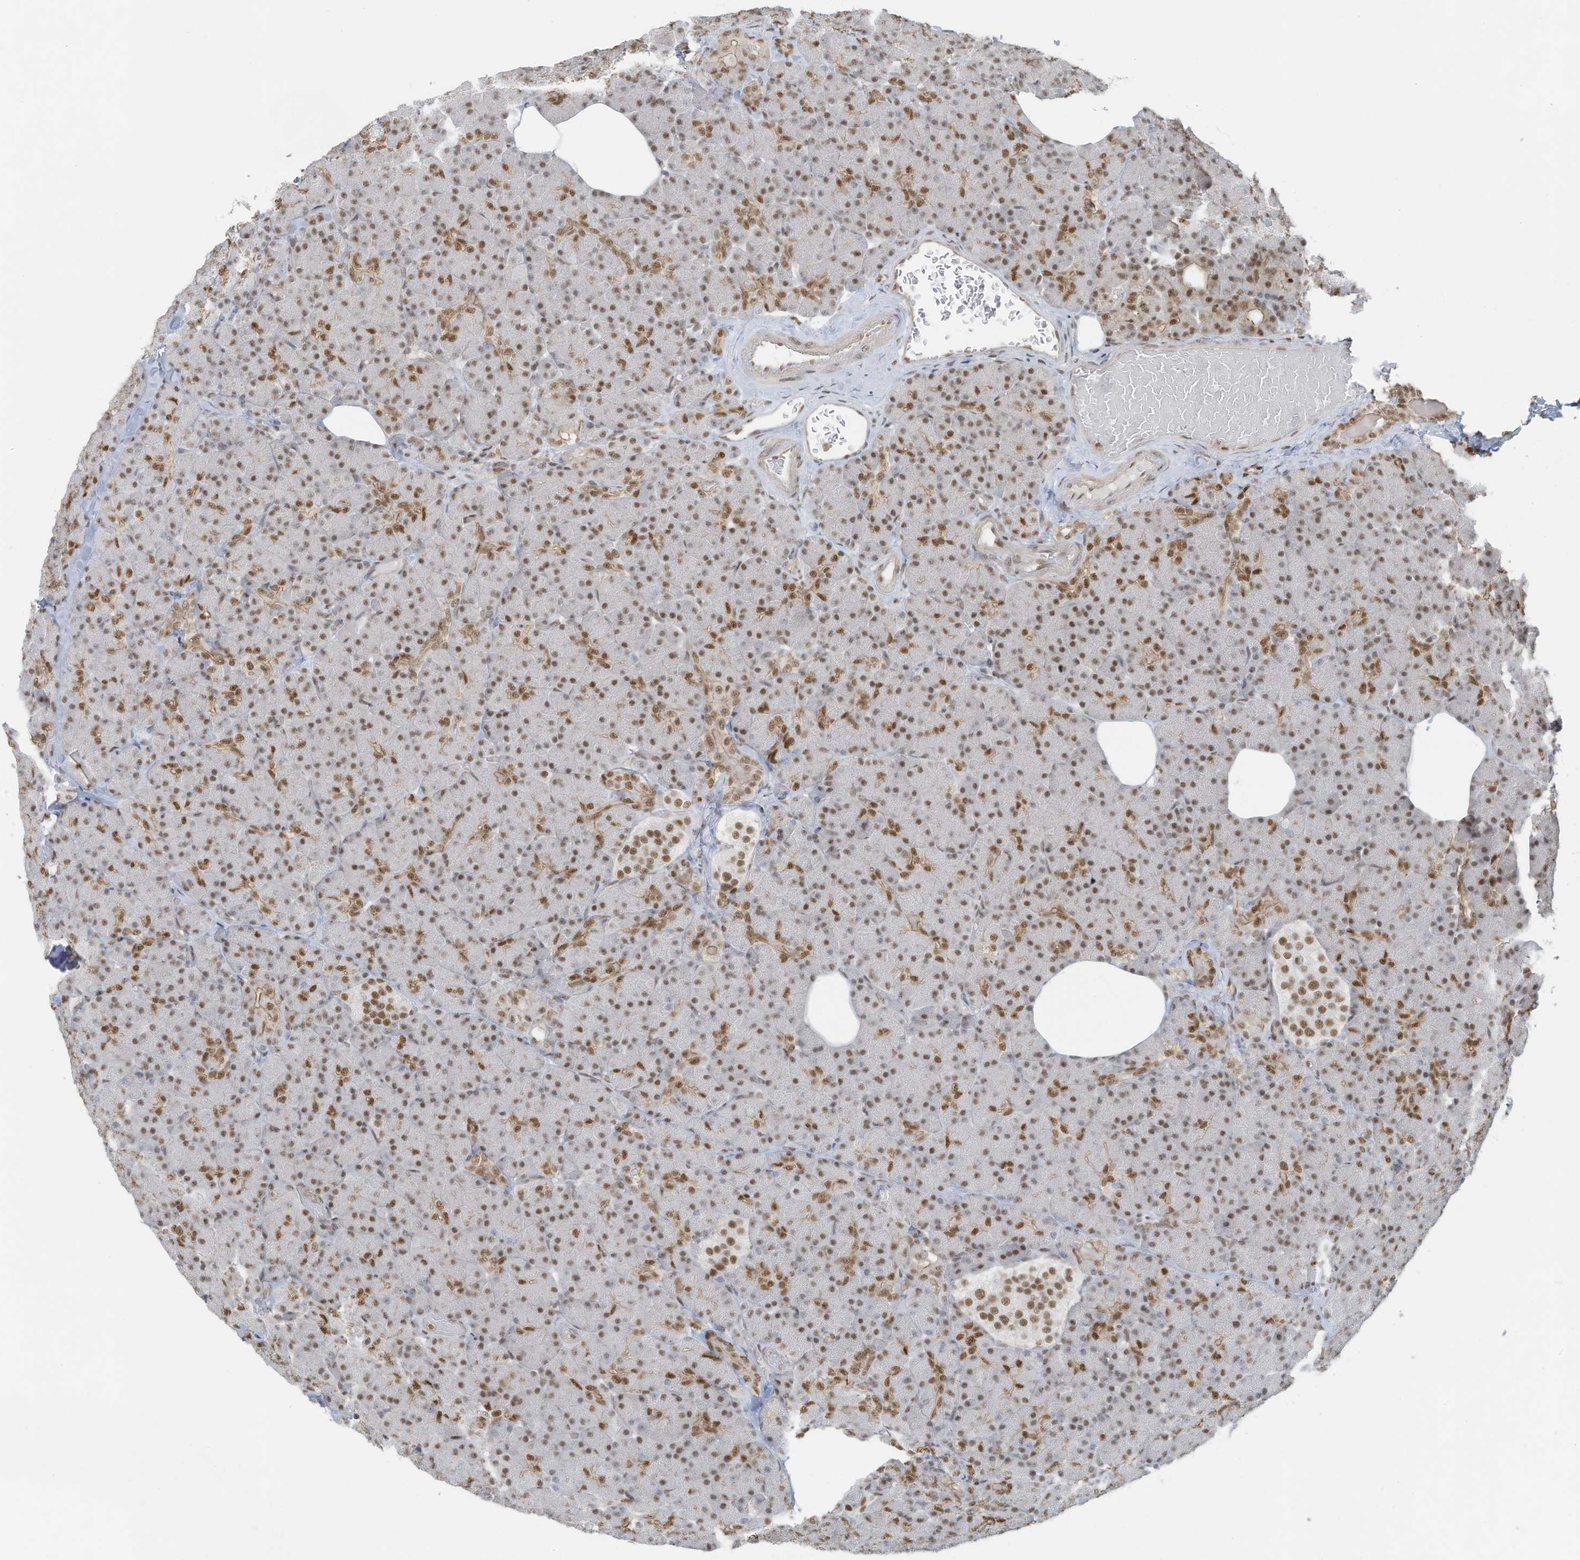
{"staining": {"intensity": "moderate", "quantity": ">75%", "location": "nuclear"}, "tissue": "pancreas", "cell_type": "Exocrine glandular cells", "image_type": "normal", "snomed": [{"axis": "morphology", "description": "Normal tissue, NOS"}, {"axis": "topography", "description": "Pancreas"}], "caption": "Benign pancreas demonstrates moderate nuclear staining in about >75% of exocrine glandular cells The staining is performed using DAB (3,3'-diaminobenzidine) brown chromogen to label protein expression. The nuclei are counter-stained blue using hematoxylin..", "gene": "DBR1", "patient": {"sex": "female", "age": 43}}